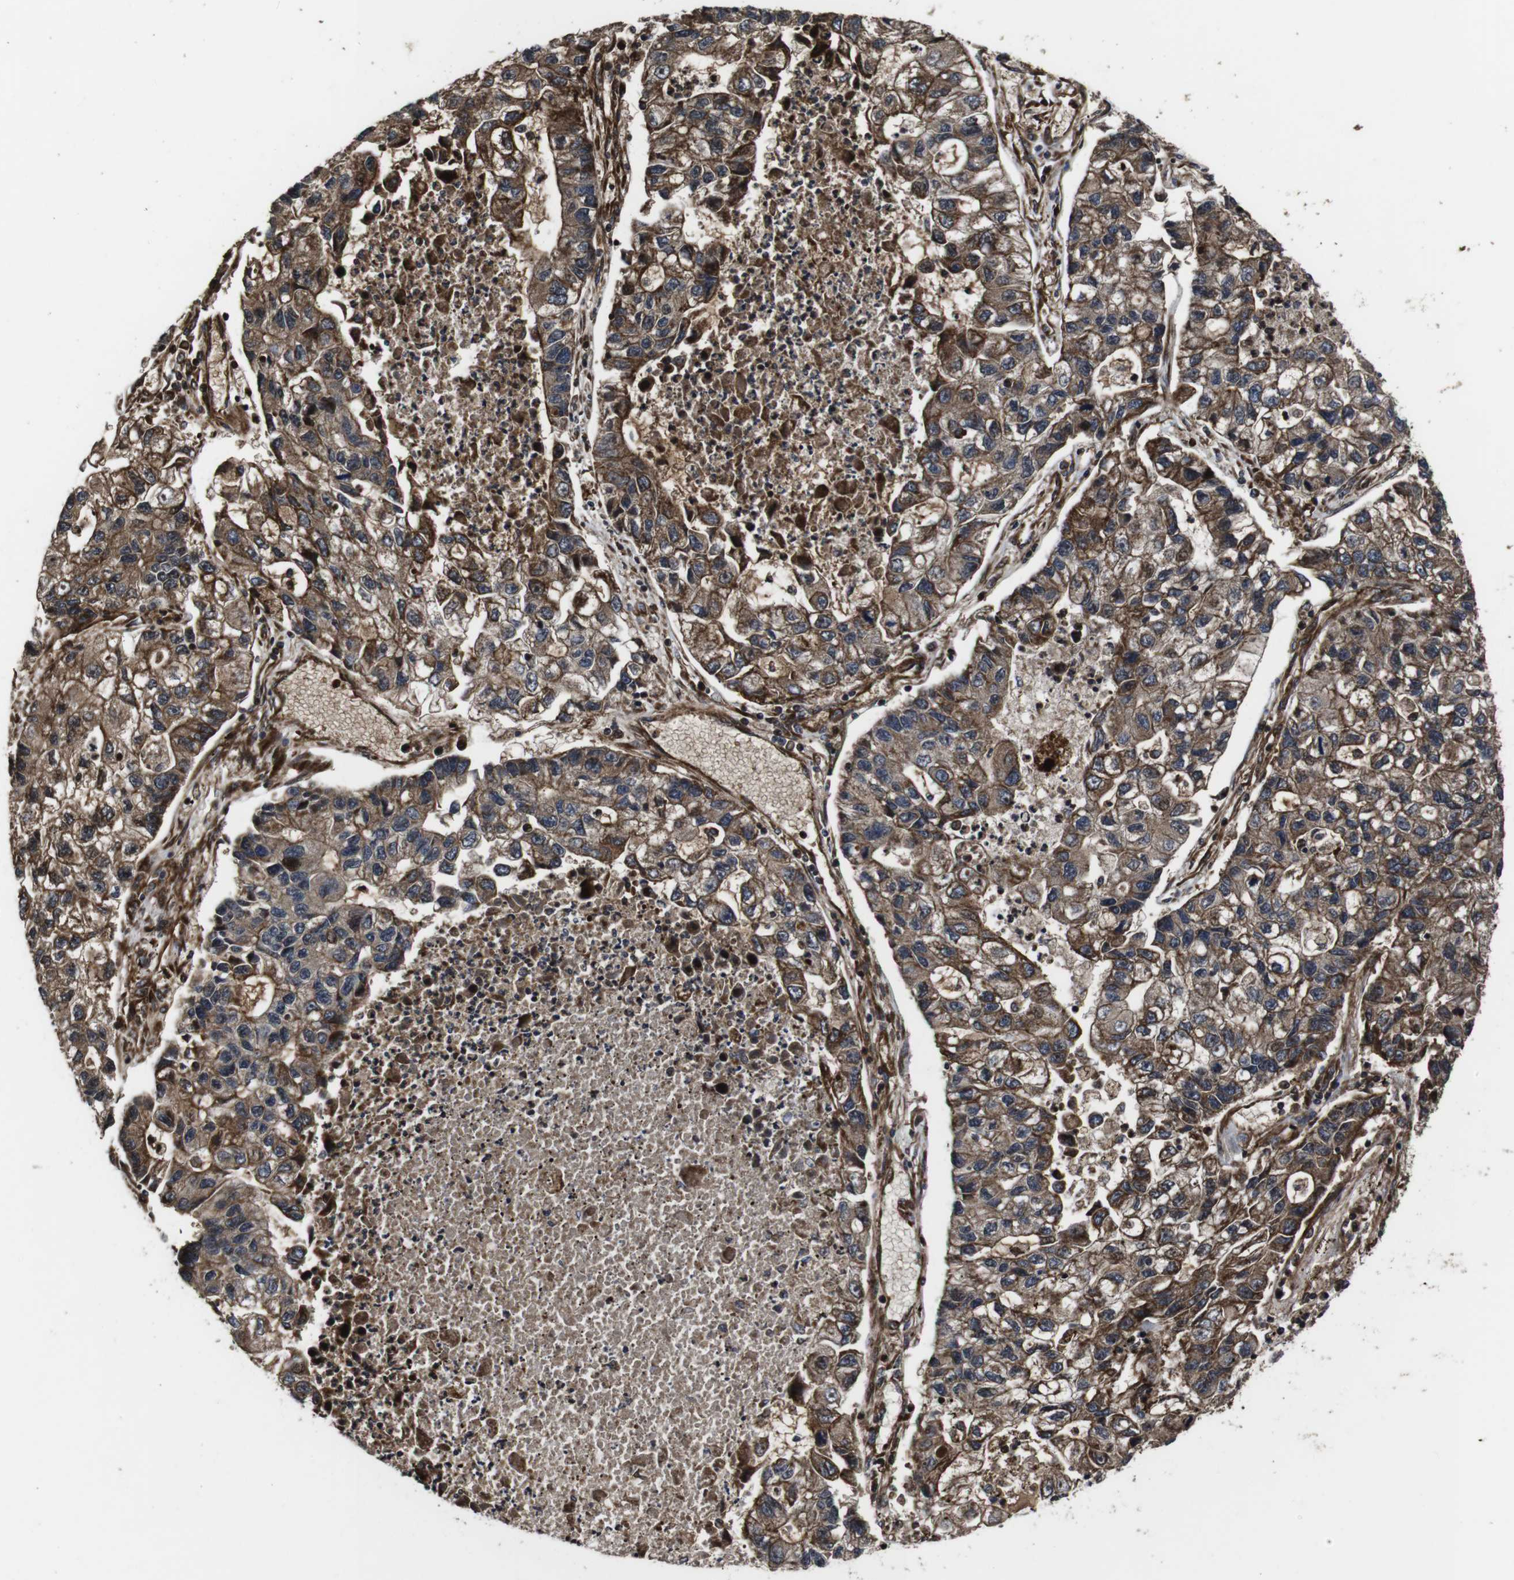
{"staining": {"intensity": "moderate", "quantity": ">75%", "location": "cytoplasmic/membranous"}, "tissue": "lung cancer", "cell_type": "Tumor cells", "image_type": "cancer", "snomed": [{"axis": "morphology", "description": "Adenocarcinoma, NOS"}, {"axis": "topography", "description": "Lung"}], "caption": "IHC histopathology image of neoplastic tissue: adenocarcinoma (lung) stained using IHC exhibits medium levels of moderate protein expression localized specifically in the cytoplasmic/membranous of tumor cells, appearing as a cytoplasmic/membranous brown color.", "gene": "SMYD3", "patient": {"sex": "female", "age": 51}}